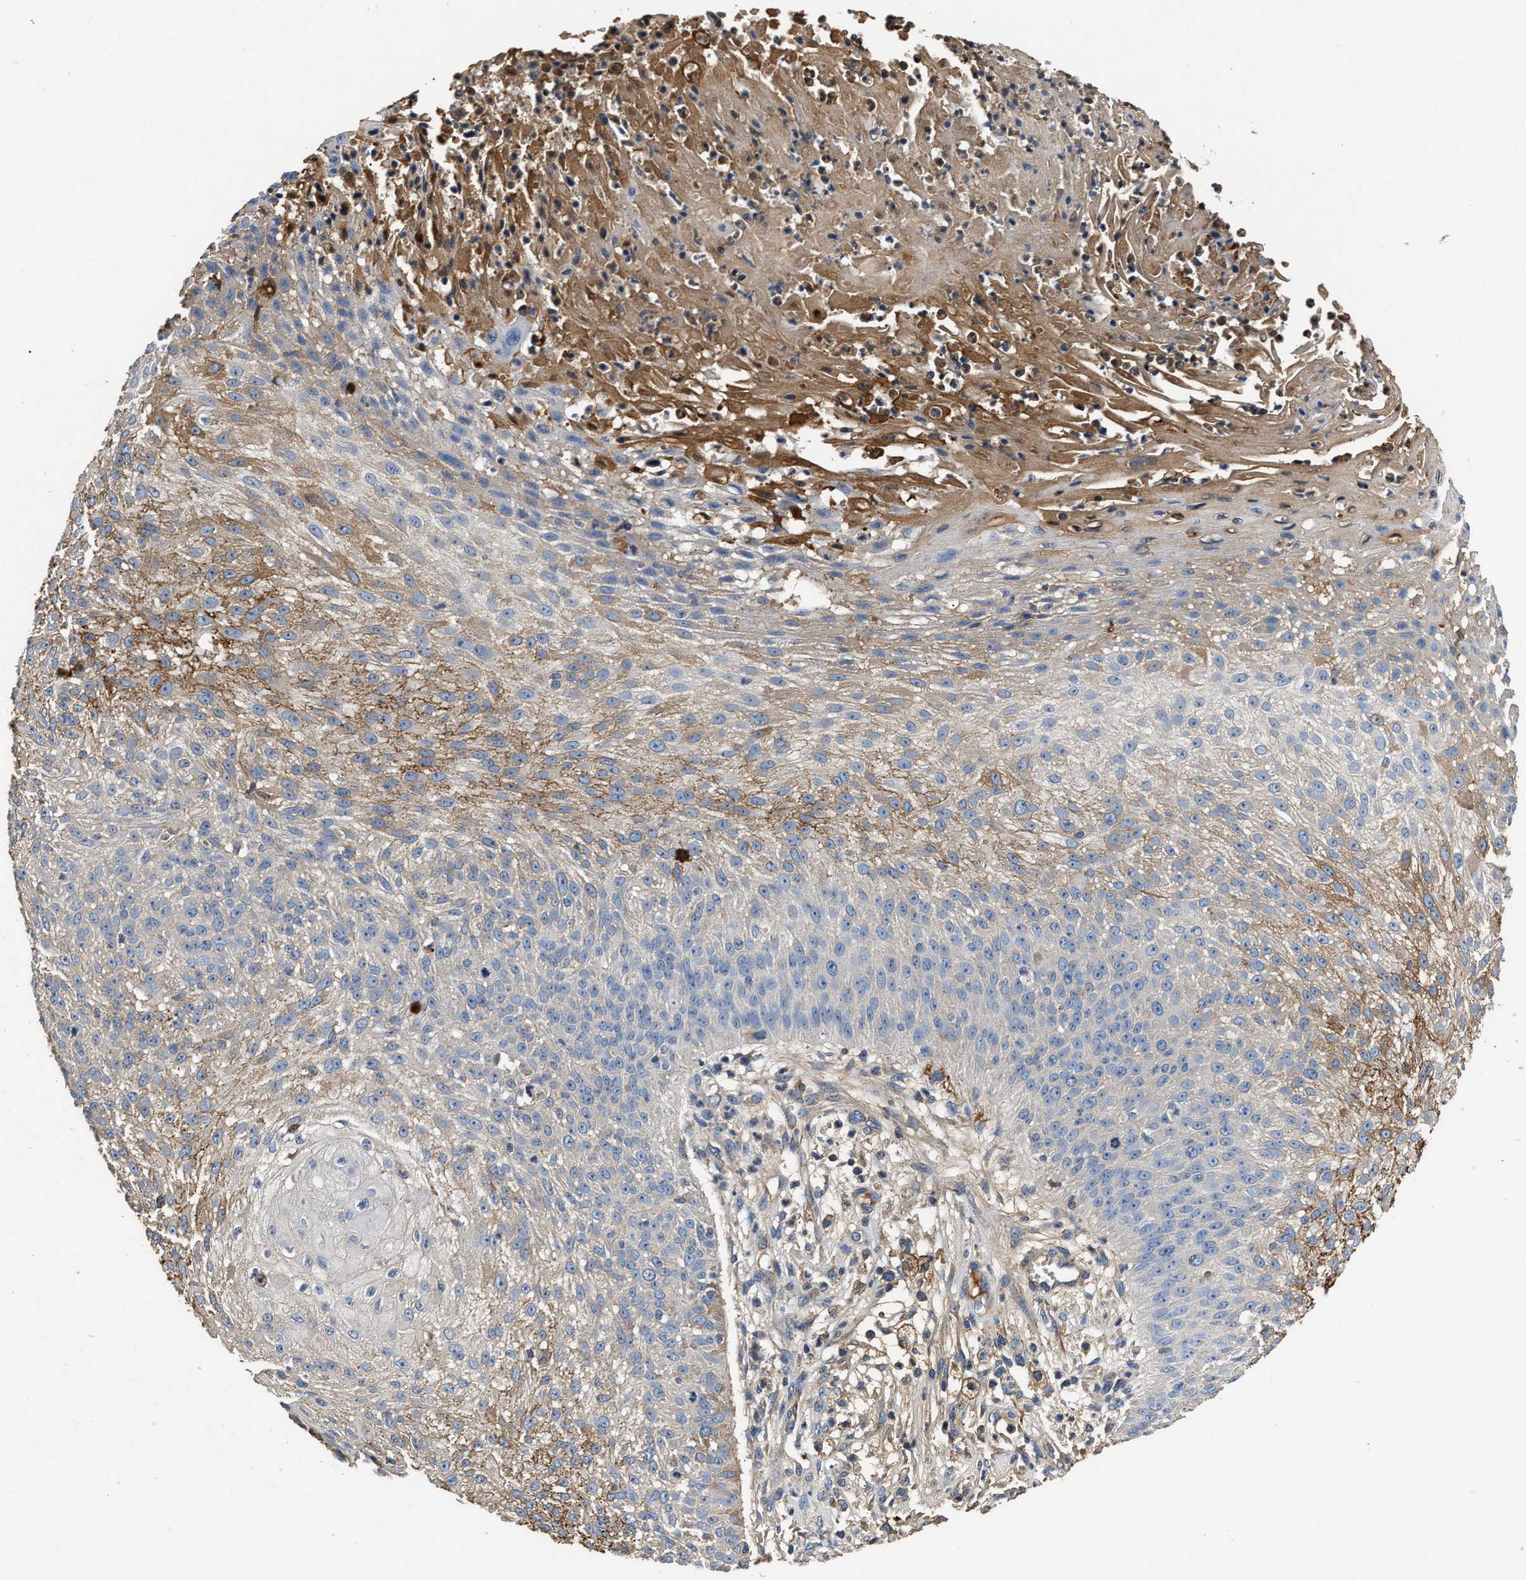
{"staining": {"intensity": "moderate", "quantity": "25%-75%", "location": "cytoplasmic/membranous"}, "tissue": "skin cancer", "cell_type": "Tumor cells", "image_type": "cancer", "snomed": [{"axis": "morphology", "description": "Squamous cell carcinoma, NOS"}, {"axis": "topography", "description": "Skin"}], "caption": "Immunohistochemistry of skin squamous cell carcinoma exhibits medium levels of moderate cytoplasmic/membranous staining in about 25%-75% of tumor cells. The staining was performed using DAB to visualize the protein expression in brown, while the nuclei were stained in blue with hematoxylin (Magnification: 20x).", "gene": "C3", "patient": {"sex": "female", "age": 80}}